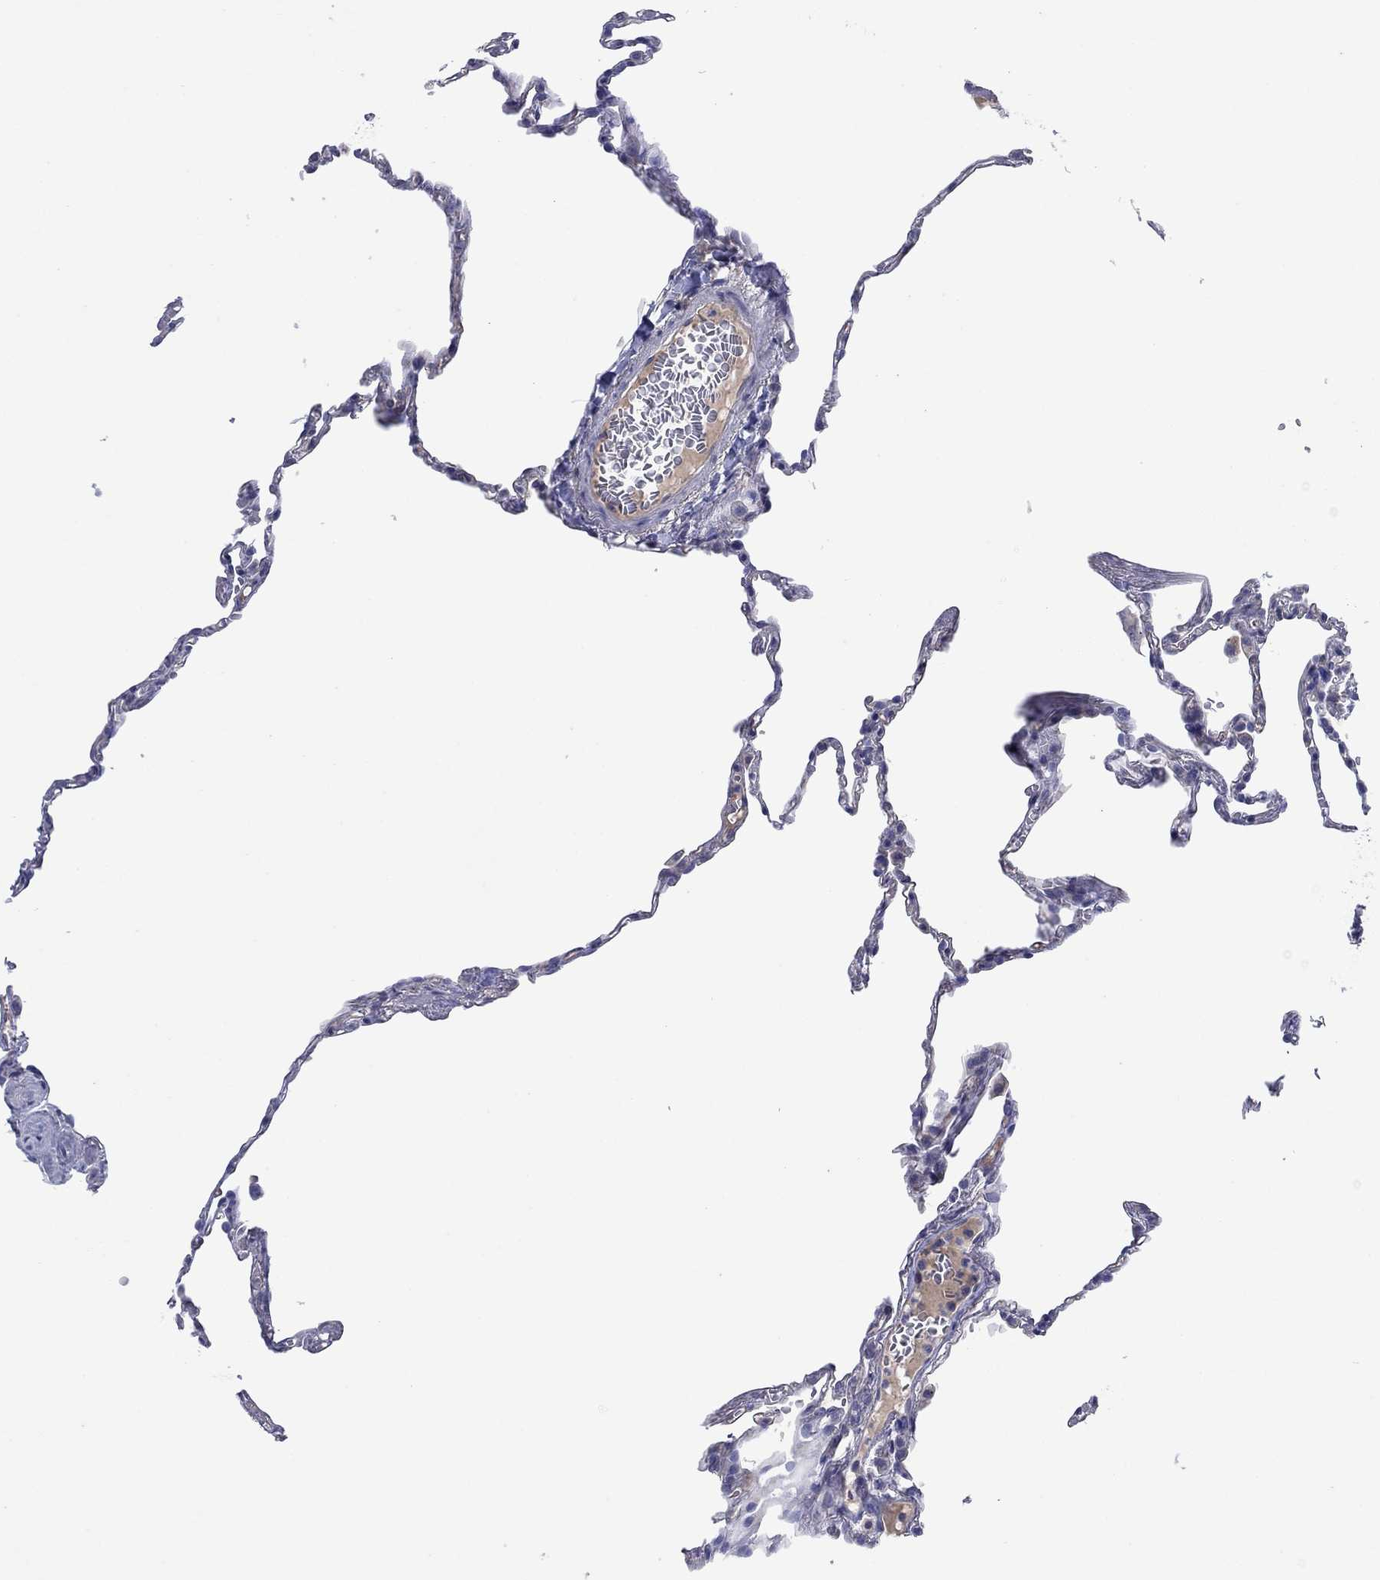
{"staining": {"intensity": "negative", "quantity": "none", "location": "none"}, "tissue": "lung", "cell_type": "Alveolar cells", "image_type": "normal", "snomed": [{"axis": "morphology", "description": "Normal tissue, NOS"}, {"axis": "topography", "description": "Lung"}], "caption": "The micrograph reveals no significant staining in alveolar cells of lung. (DAB immunohistochemistry (IHC), high magnification).", "gene": "PLCL2", "patient": {"sex": "male", "age": 78}}